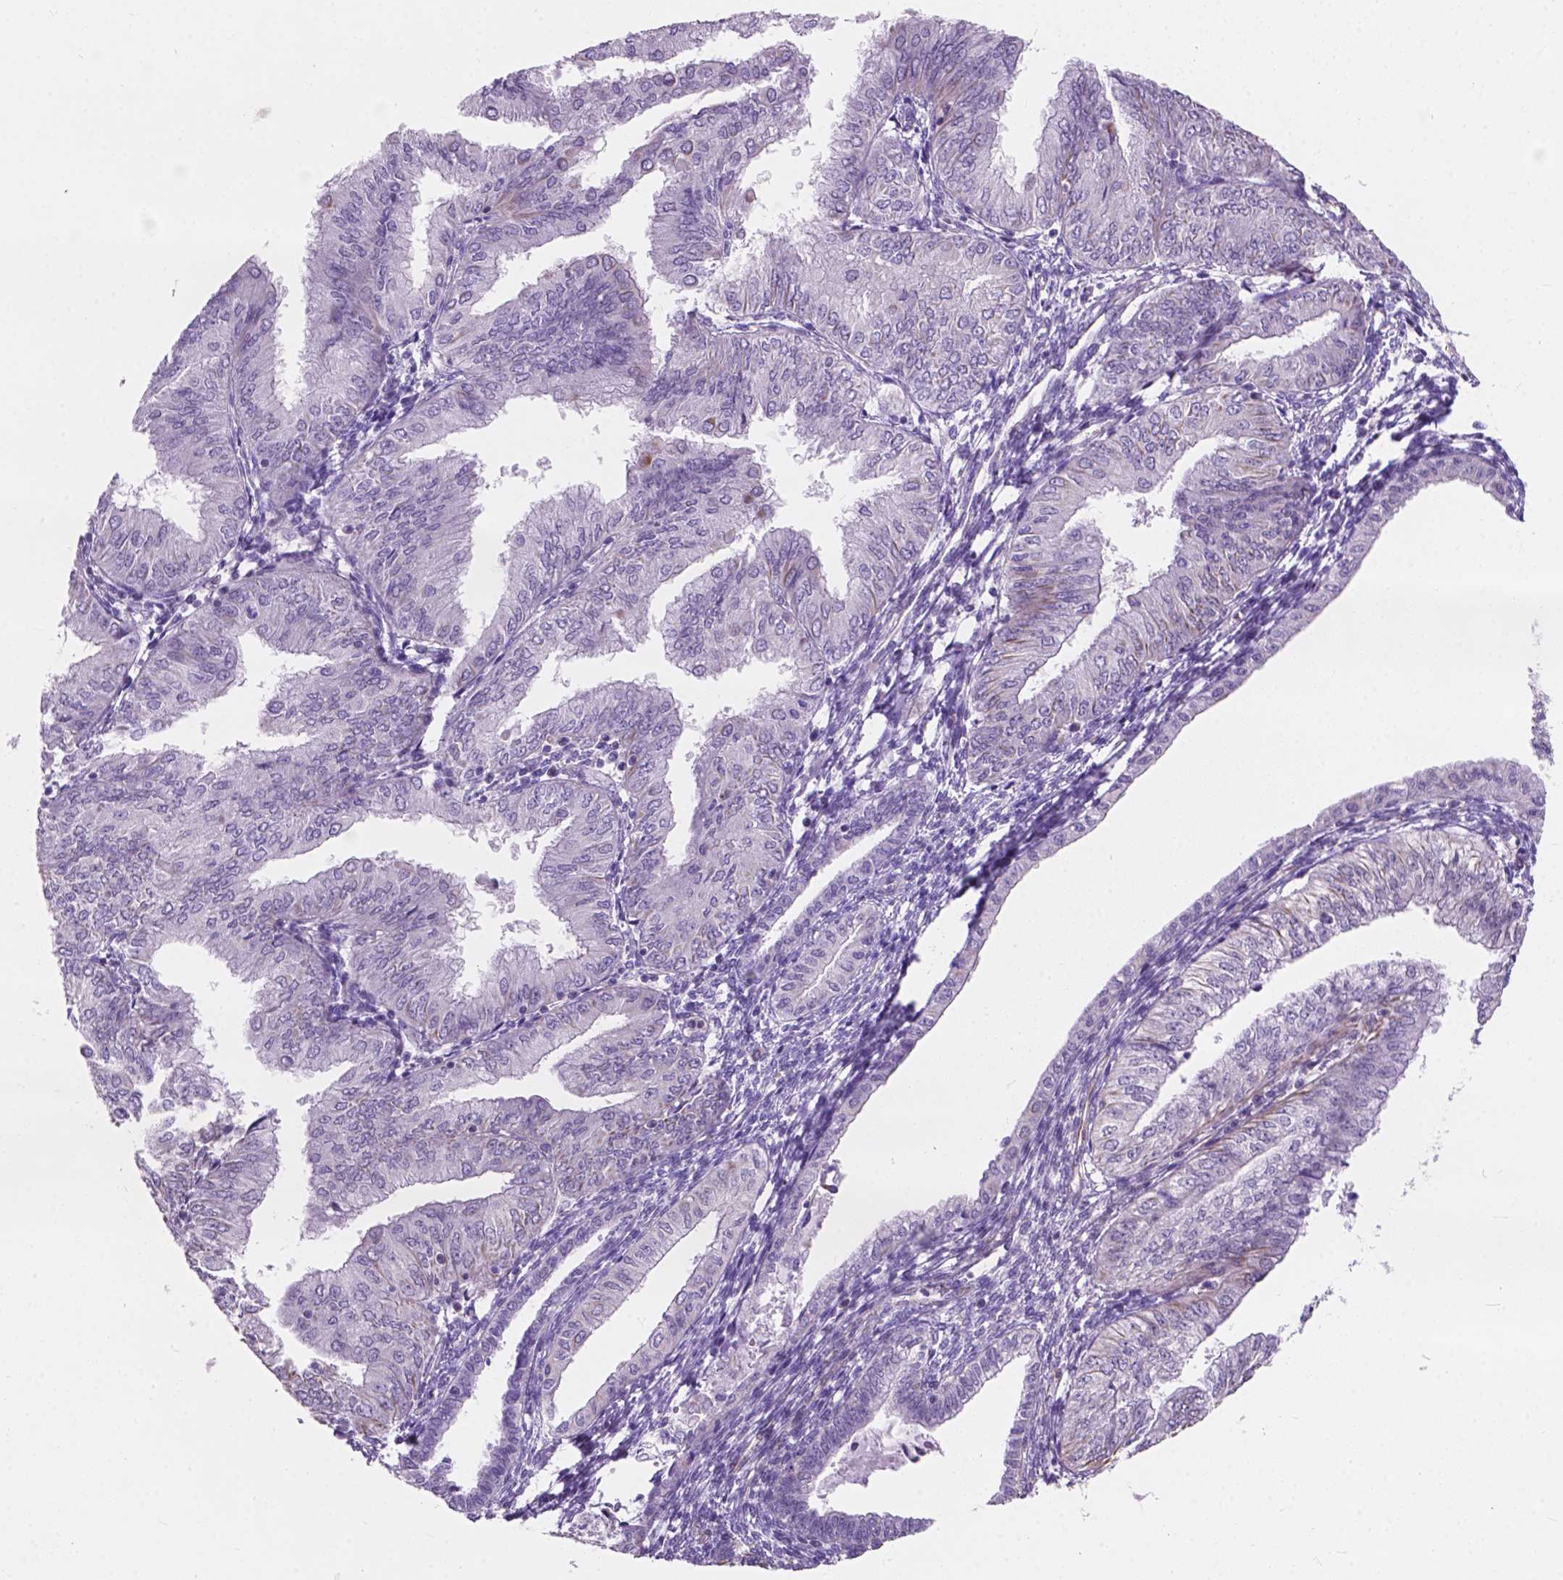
{"staining": {"intensity": "negative", "quantity": "none", "location": "none"}, "tissue": "endometrial cancer", "cell_type": "Tumor cells", "image_type": "cancer", "snomed": [{"axis": "morphology", "description": "Adenocarcinoma, NOS"}, {"axis": "topography", "description": "Endometrium"}], "caption": "This is an immunohistochemistry image of endometrial cancer. There is no positivity in tumor cells.", "gene": "AMOT", "patient": {"sex": "female", "age": 53}}